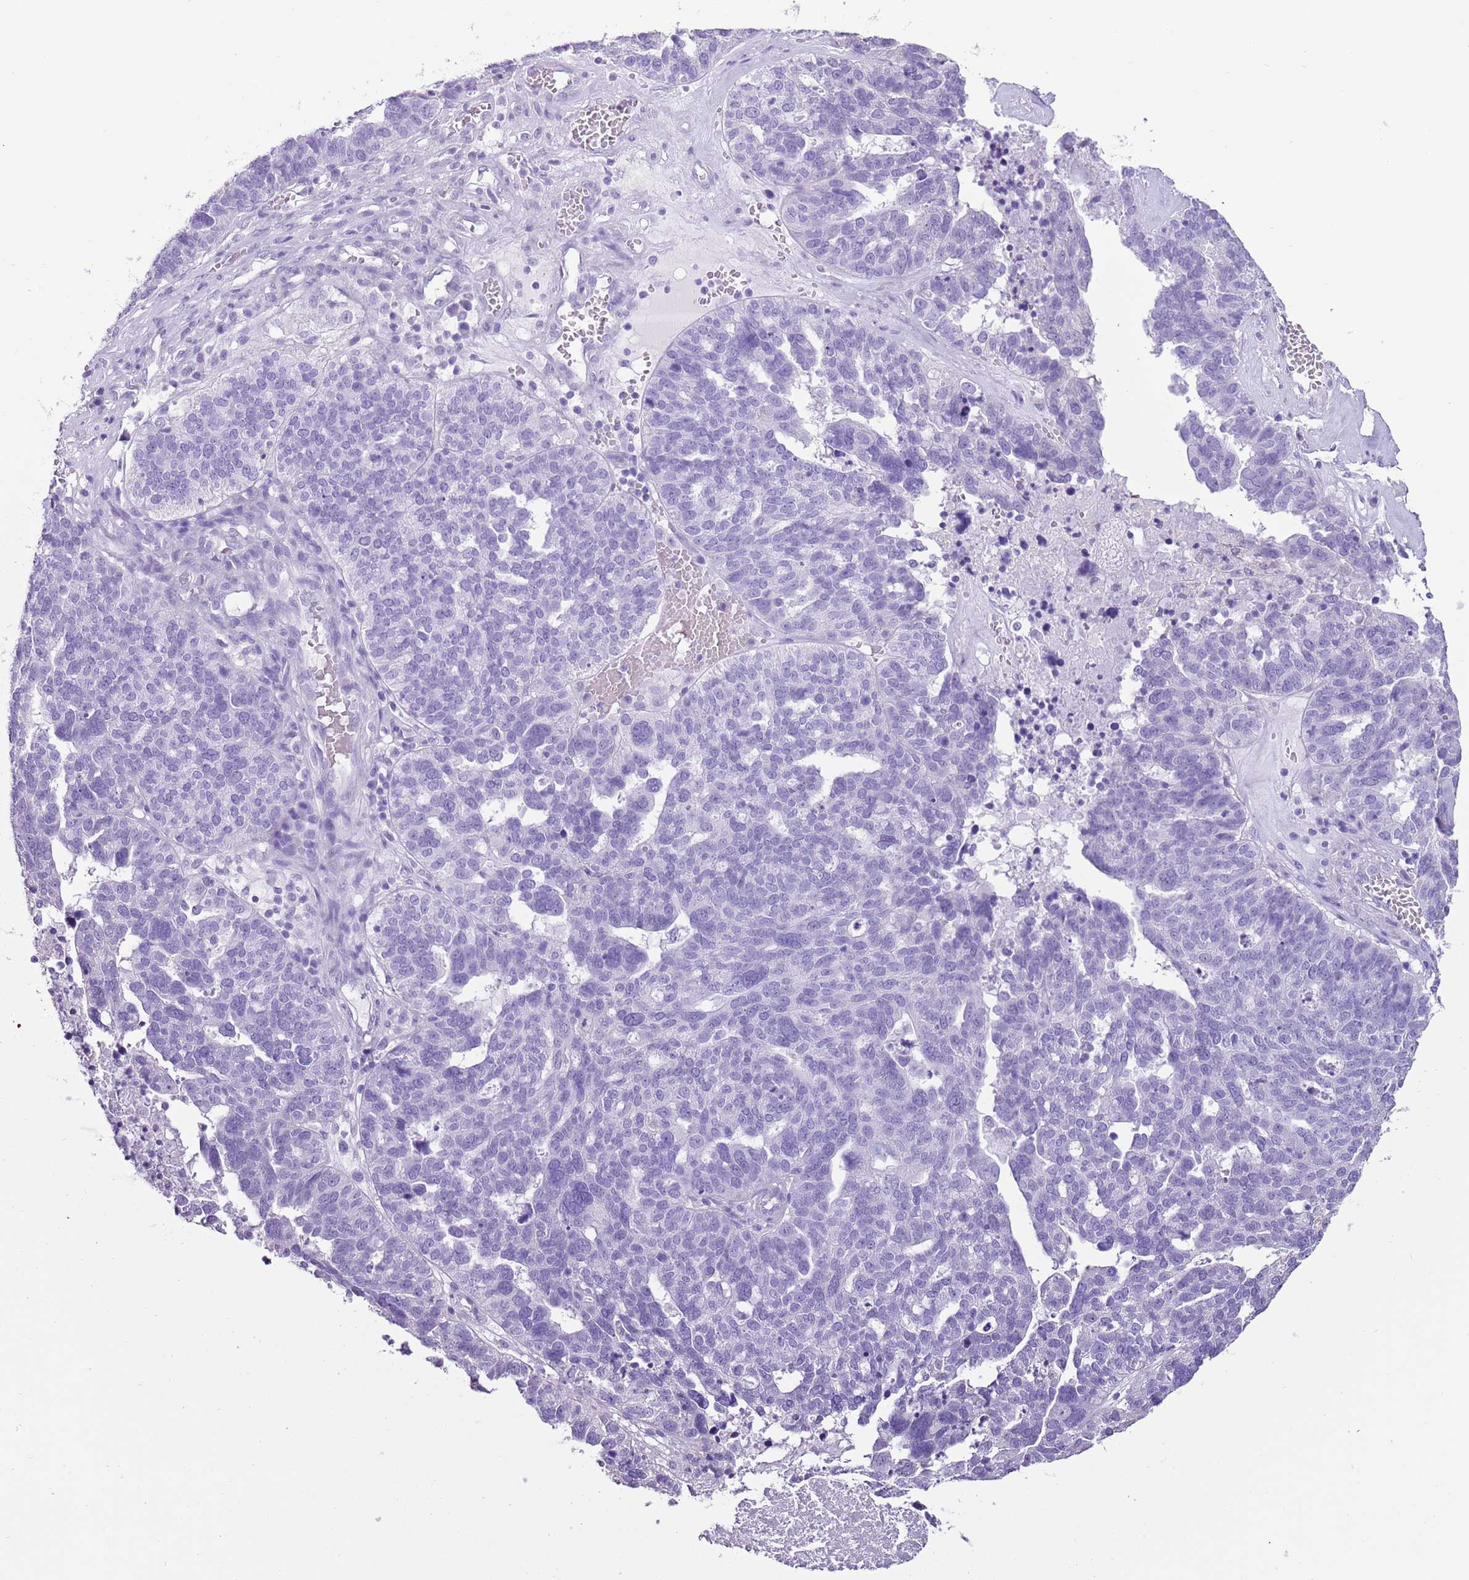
{"staining": {"intensity": "negative", "quantity": "none", "location": "none"}, "tissue": "ovarian cancer", "cell_type": "Tumor cells", "image_type": "cancer", "snomed": [{"axis": "morphology", "description": "Cystadenocarcinoma, serous, NOS"}, {"axis": "topography", "description": "Ovary"}], "caption": "Ovarian cancer was stained to show a protein in brown. There is no significant staining in tumor cells.", "gene": "SLC7A14", "patient": {"sex": "female", "age": 59}}